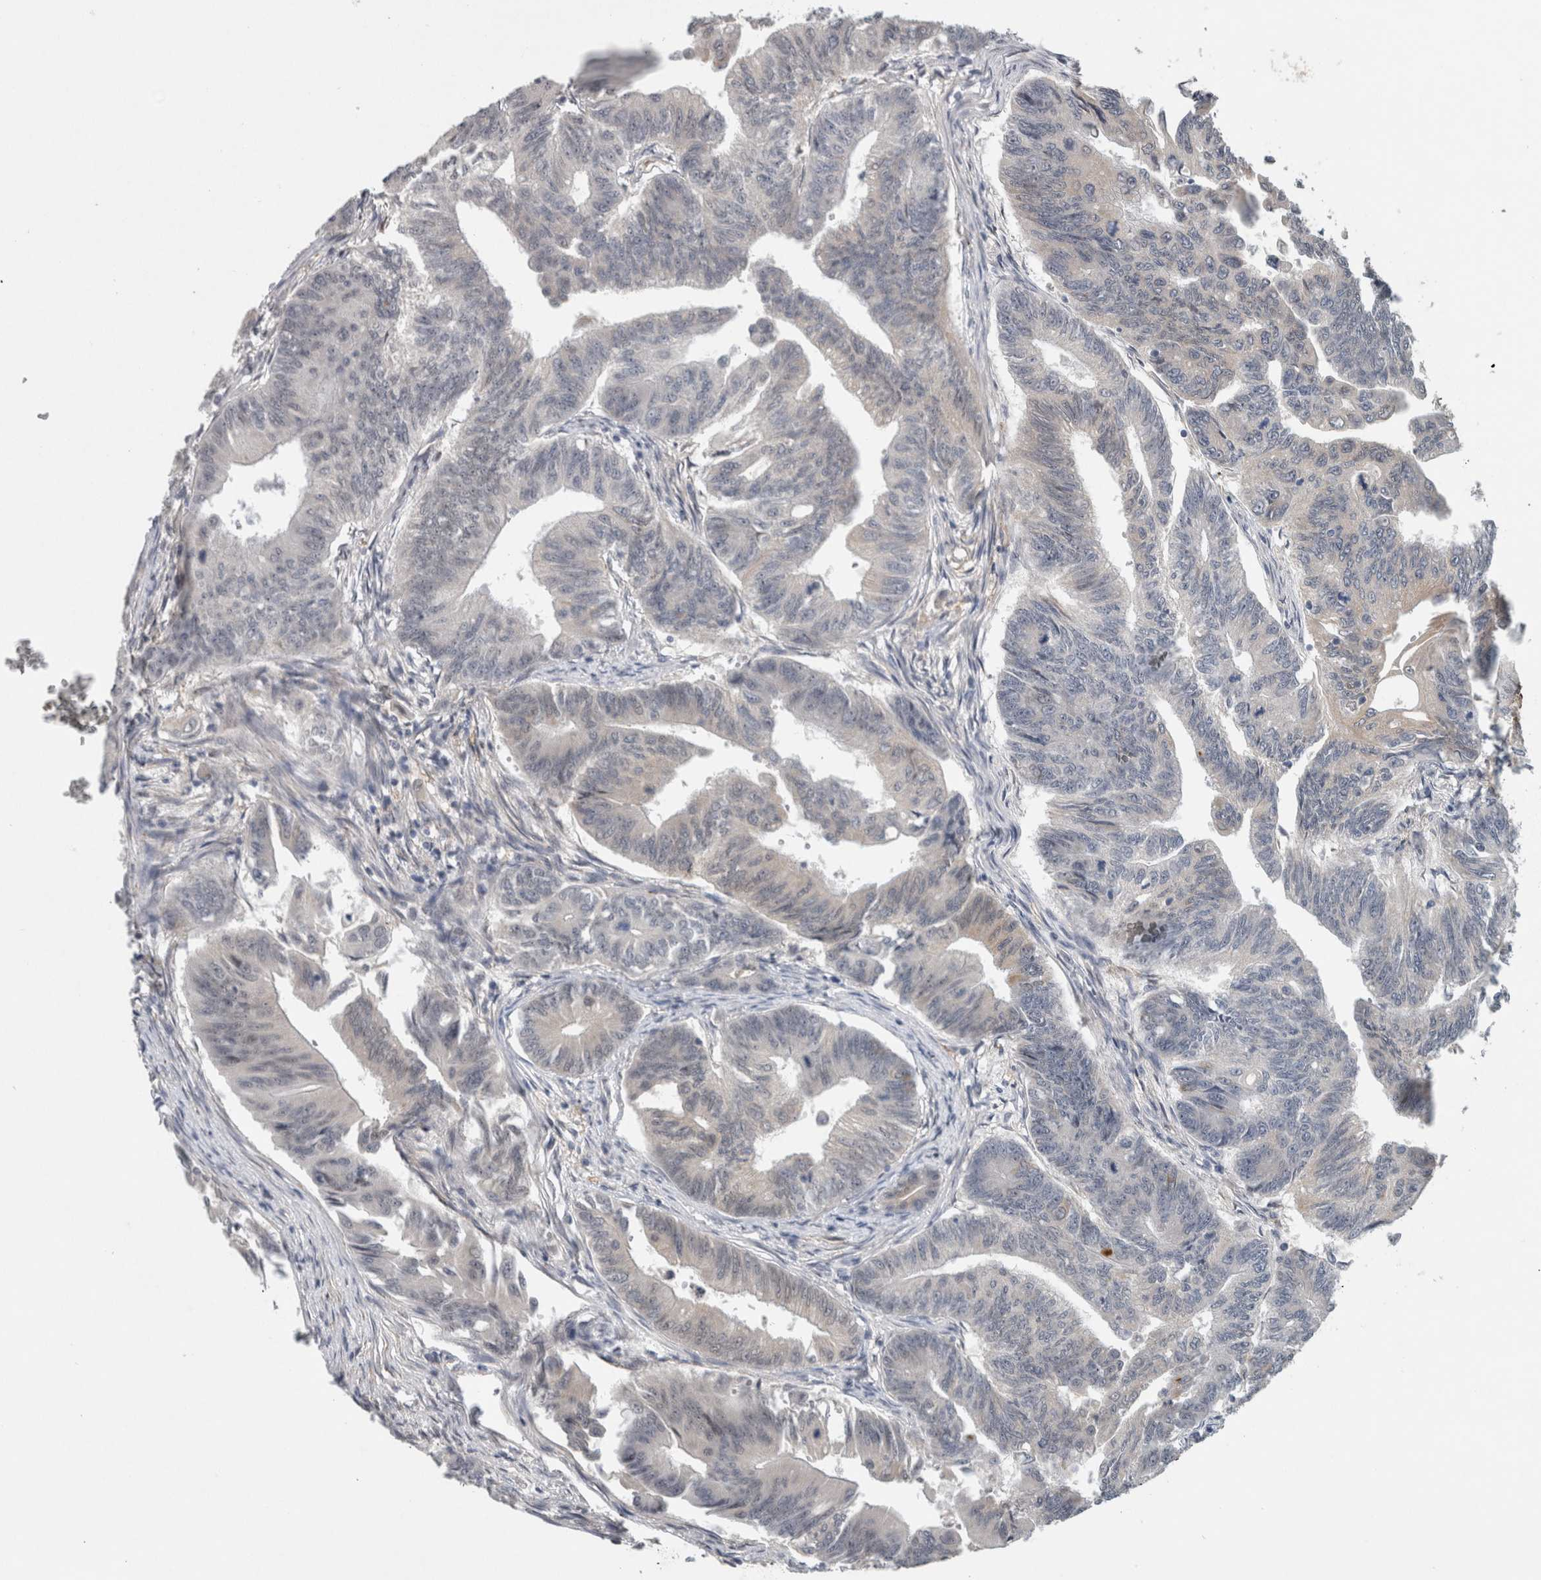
{"staining": {"intensity": "negative", "quantity": "none", "location": "none"}, "tissue": "colorectal cancer", "cell_type": "Tumor cells", "image_type": "cancer", "snomed": [{"axis": "morphology", "description": "Adenoma, NOS"}, {"axis": "morphology", "description": "Adenocarcinoma, NOS"}, {"axis": "topography", "description": "Colon"}], "caption": "Colorectal cancer (adenoma) was stained to show a protein in brown. There is no significant positivity in tumor cells.", "gene": "PRXL2A", "patient": {"sex": "male", "age": 79}}